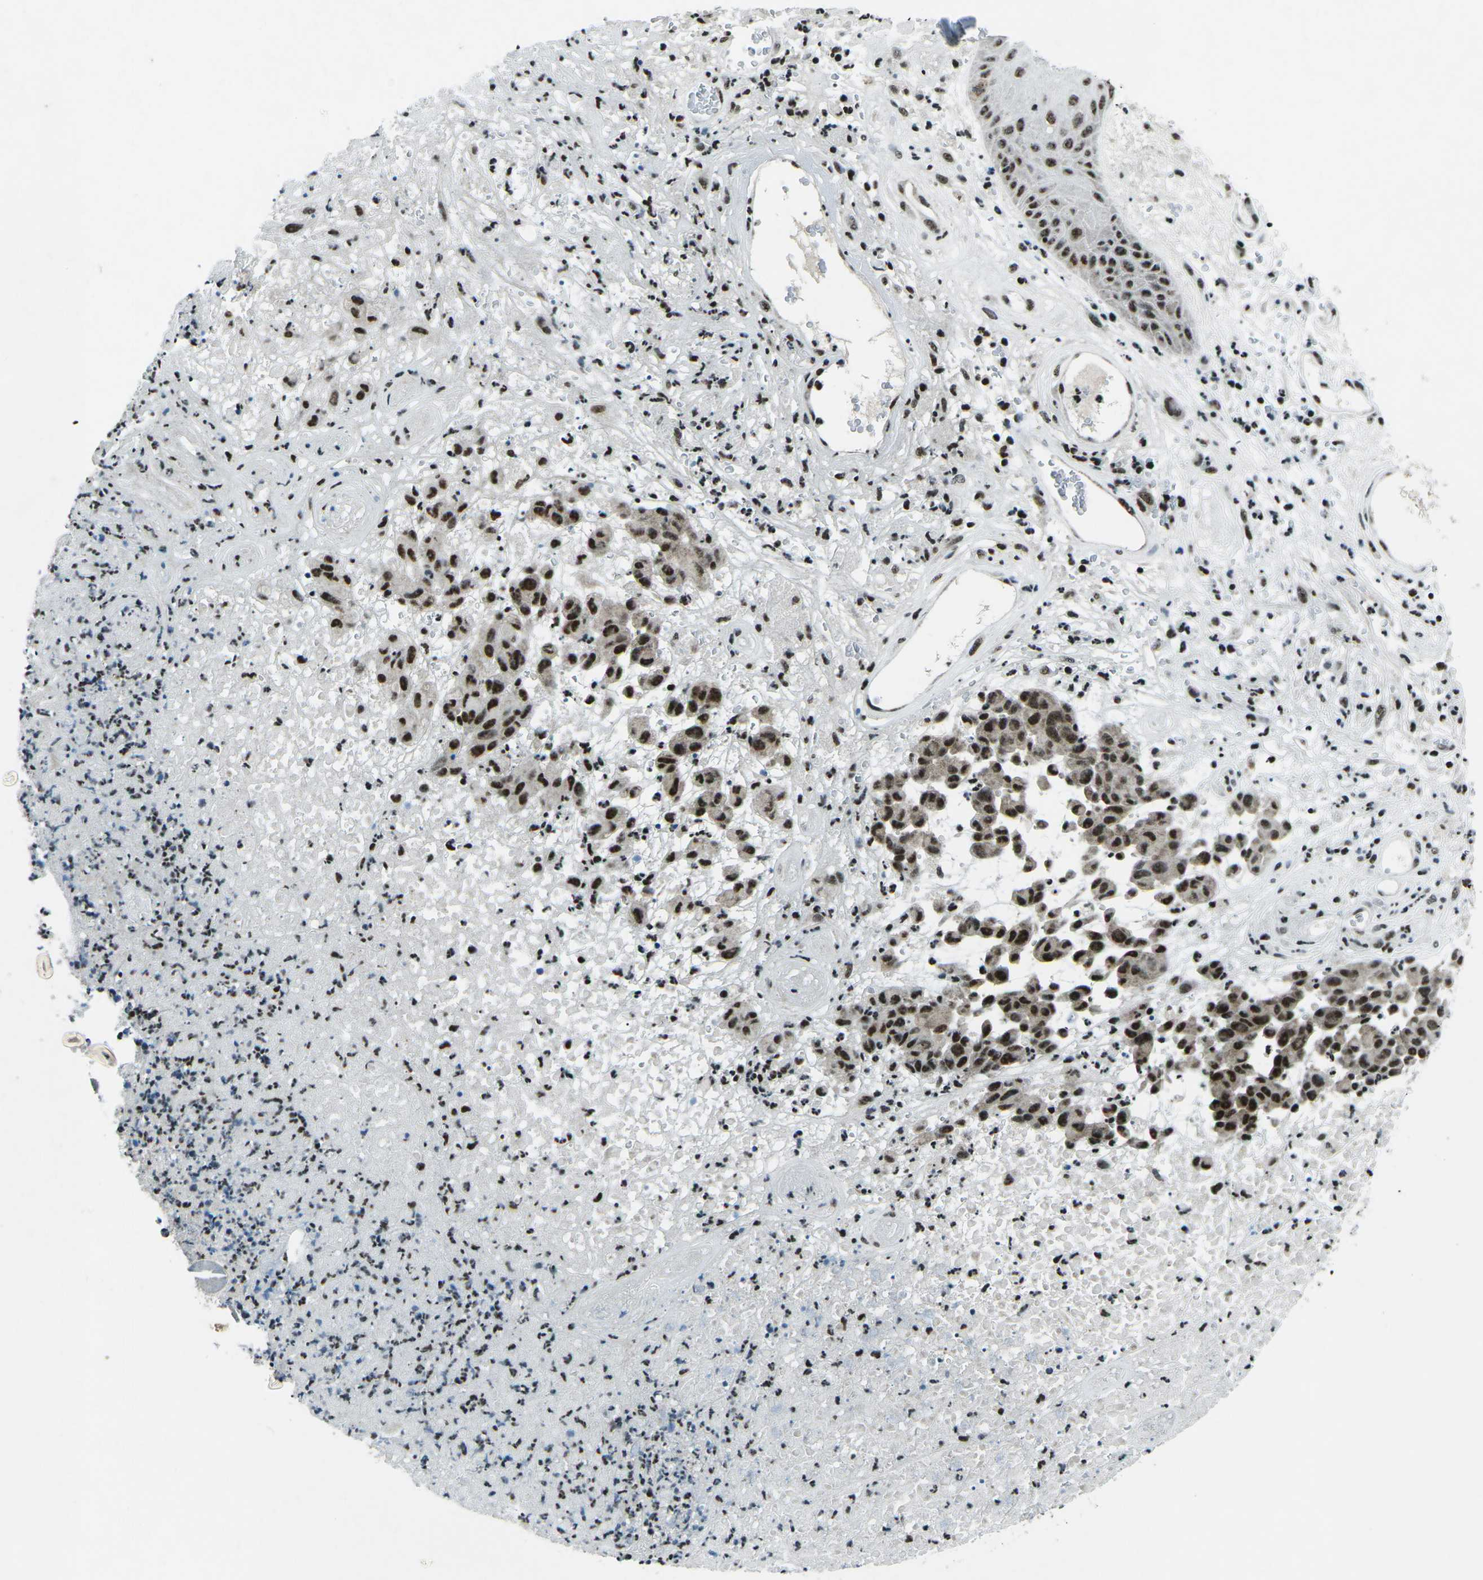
{"staining": {"intensity": "moderate", "quantity": ">75%", "location": "nuclear"}, "tissue": "melanoma", "cell_type": "Tumor cells", "image_type": "cancer", "snomed": [{"axis": "morphology", "description": "Malignant melanoma, NOS"}, {"axis": "topography", "description": "Skin"}], "caption": "There is medium levels of moderate nuclear staining in tumor cells of melanoma, as demonstrated by immunohistochemical staining (brown color).", "gene": "RBL2", "patient": {"sex": "male", "age": 59}}